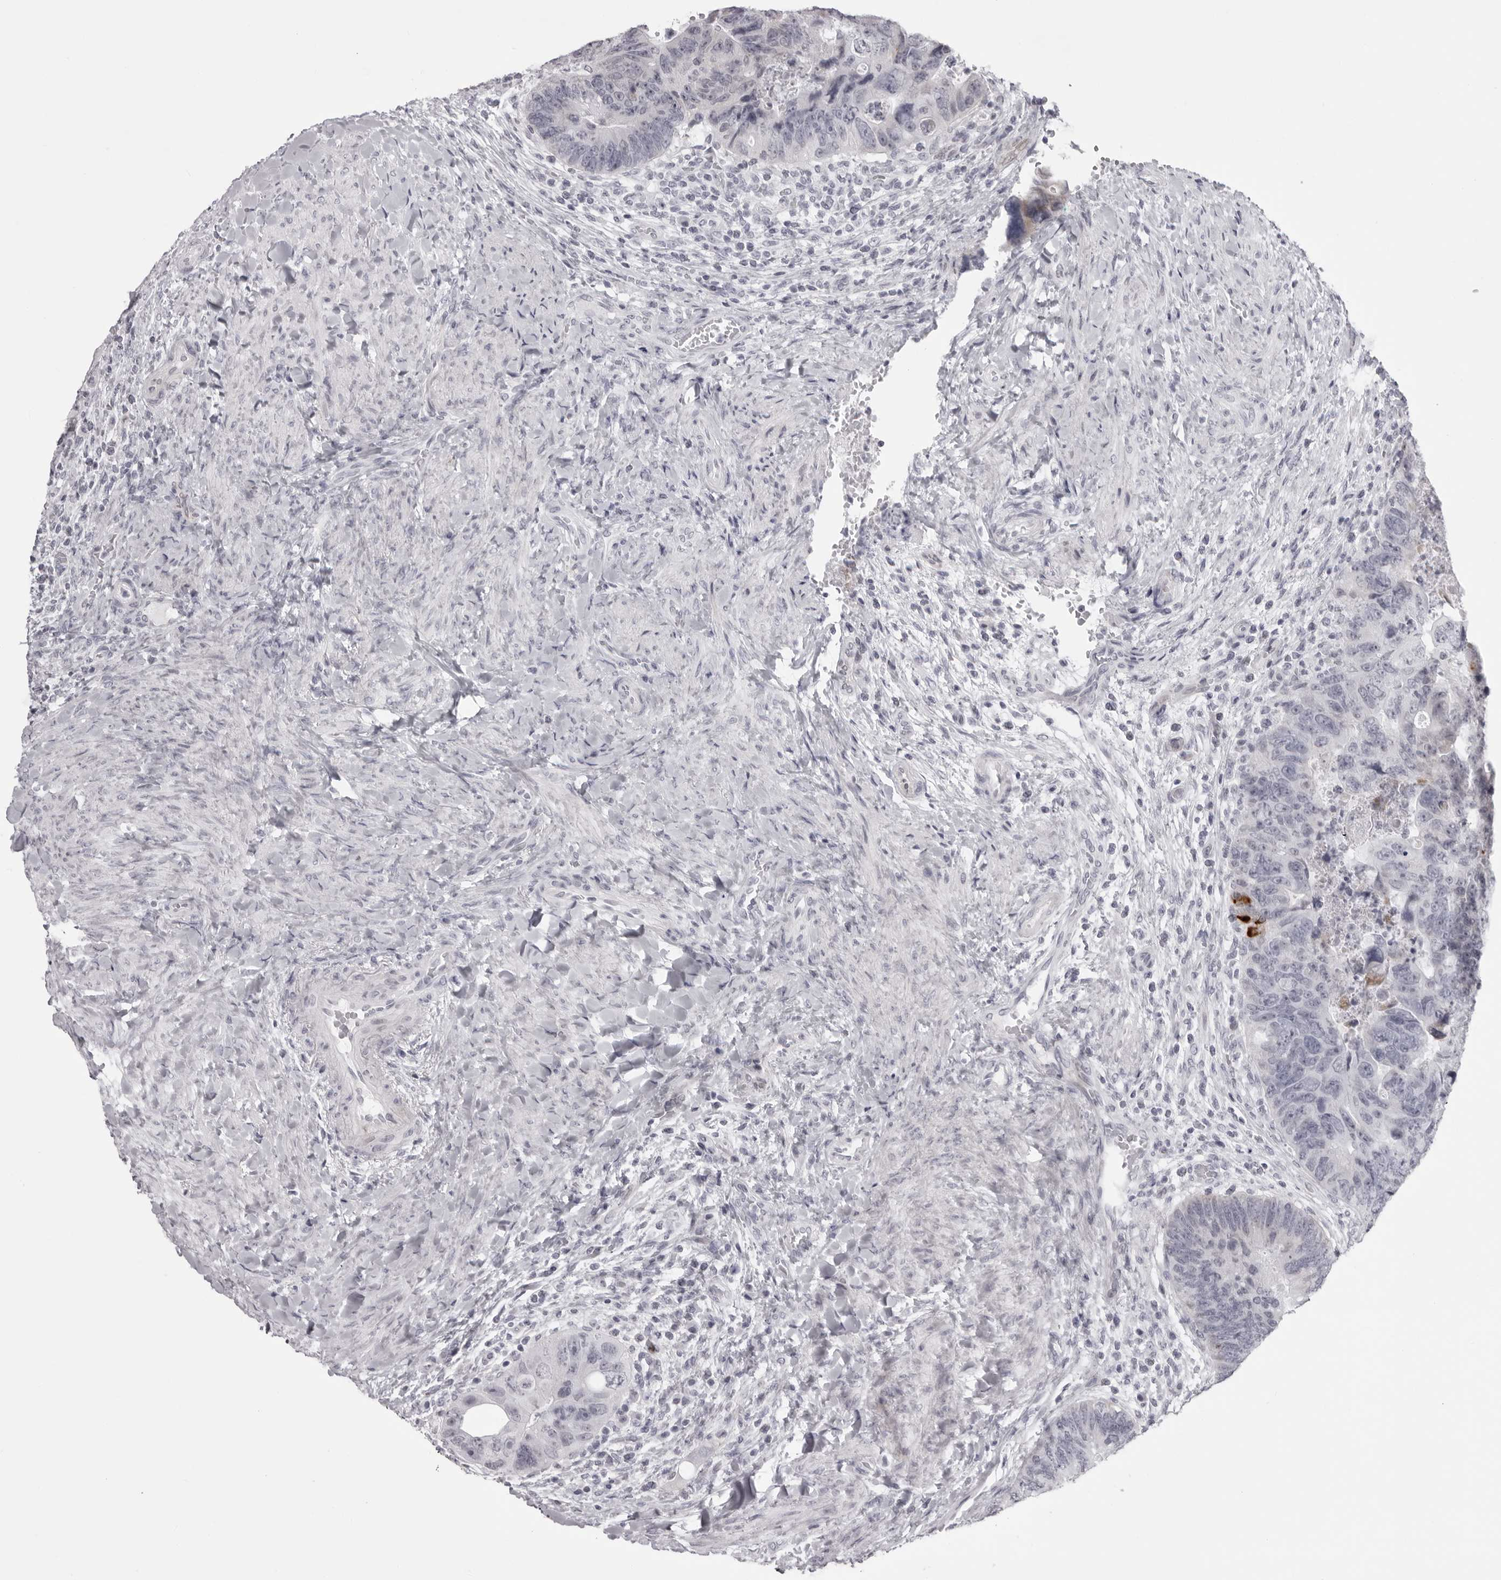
{"staining": {"intensity": "negative", "quantity": "none", "location": "none"}, "tissue": "colorectal cancer", "cell_type": "Tumor cells", "image_type": "cancer", "snomed": [{"axis": "morphology", "description": "Adenocarcinoma, NOS"}, {"axis": "topography", "description": "Rectum"}], "caption": "Immunohistochemistry (IHC) of colorectal cancer (adenocarcinoma) displays no expression in tumor cells.", "gene": "NUDT18", "patient": {"sex": "male", "age": 59}}